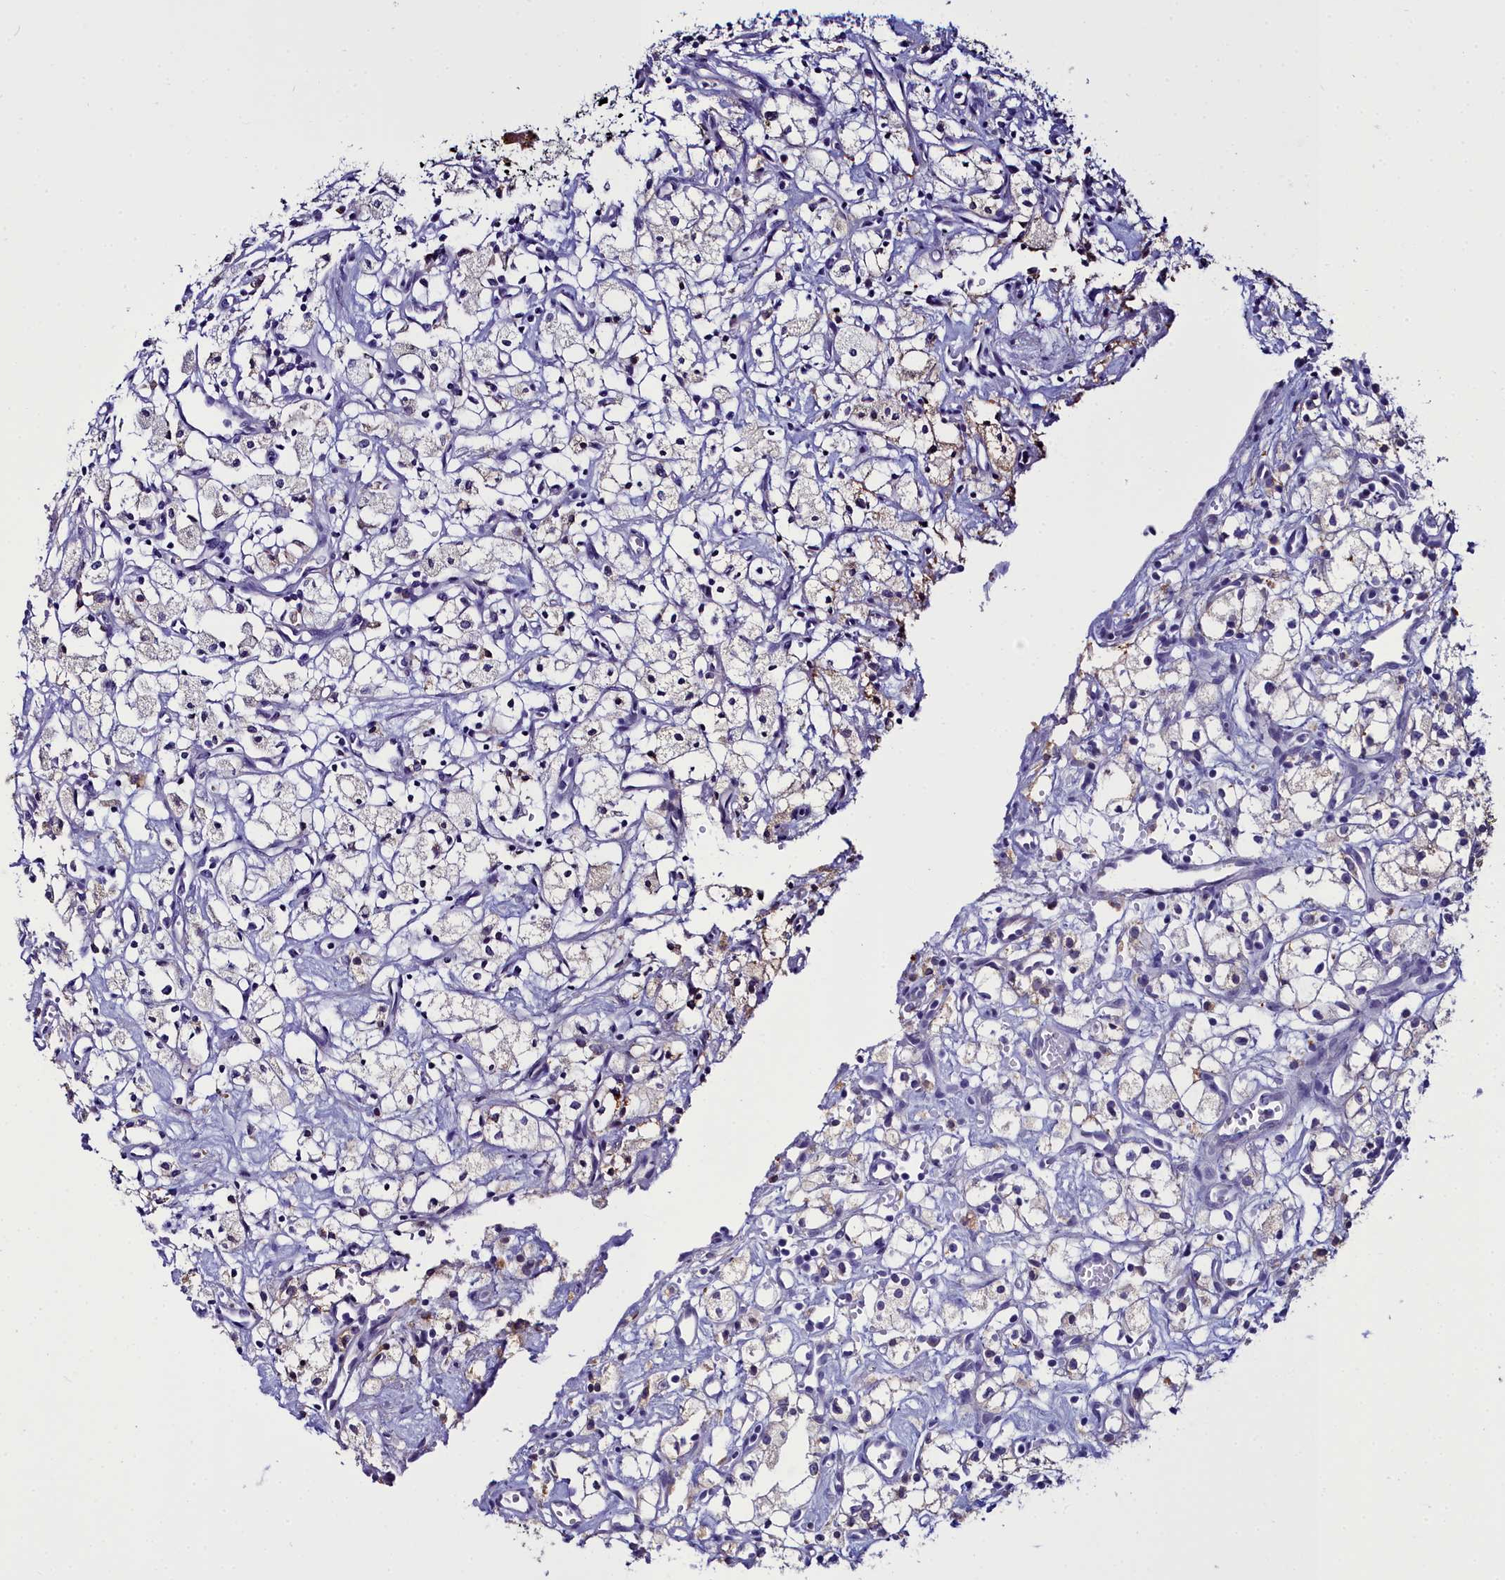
{"staining": {"intensity": "weak", "quantity": "<25%", "location": "cytoplasmic/membranous"}, "tissue": "renal cancer", "cell_type": "Tumor cells", "image_type": "cancer", "snomed": [{"axis": "morphology", "description": "Adenocarcinoma, NOS"}, {"axis": "topography", "description": "Kidney"}], "caption": "Immunohistochemistry histopathology image of renal adenocarcinoma stained for a protein (brown), which demonstrates no expression in tumor cells.", "gene": "ELAPOR2", "patient": {"sex": "male", "age": 59}}